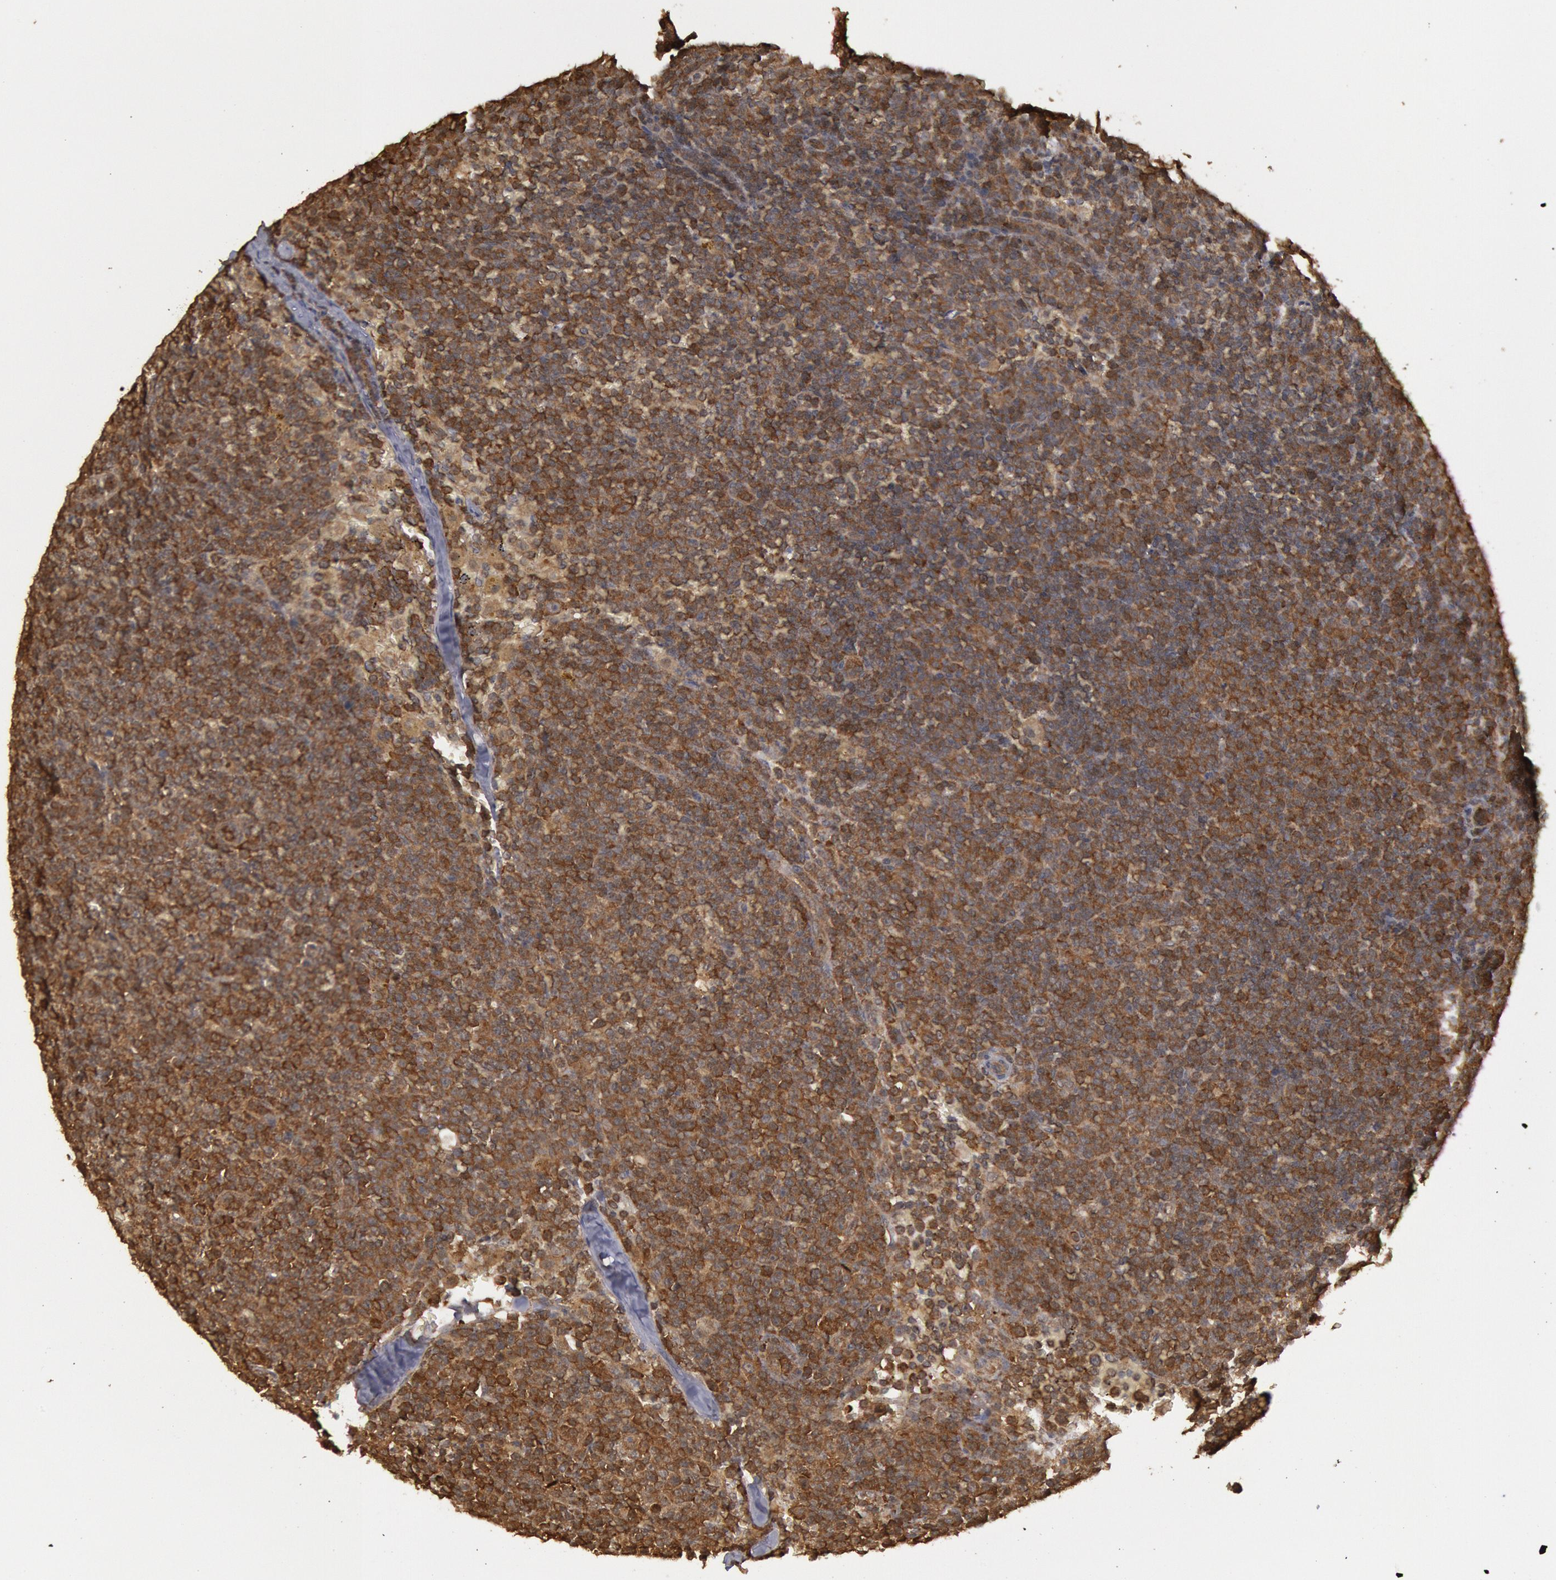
{"staining": {"intensity": "moderate", "quantity": ">75%", "location": "cytoplasmic/membranous"}, "tissue": "lymphoma", "cell_type": "Tumor cells", "image_type": "cancer", "snomed": [{"axis": "morphology", "description": "Malignant lymphoma, non-Hodgkin's type, Low grade"}, {"axis": "topography", "description": "Lymph node"}], "caption": "Immunohistochemistry (IHC) photomicrograph of low-grade malignant lymphoma, non-Hodgkin's type stained for a protein (brown), which shows medium levels of moderate cytoplasmic/membranous positivity in approximately >75% of tumor cells.", "gene": "USP14", "patient": {"sex": "male", "age": 50}}